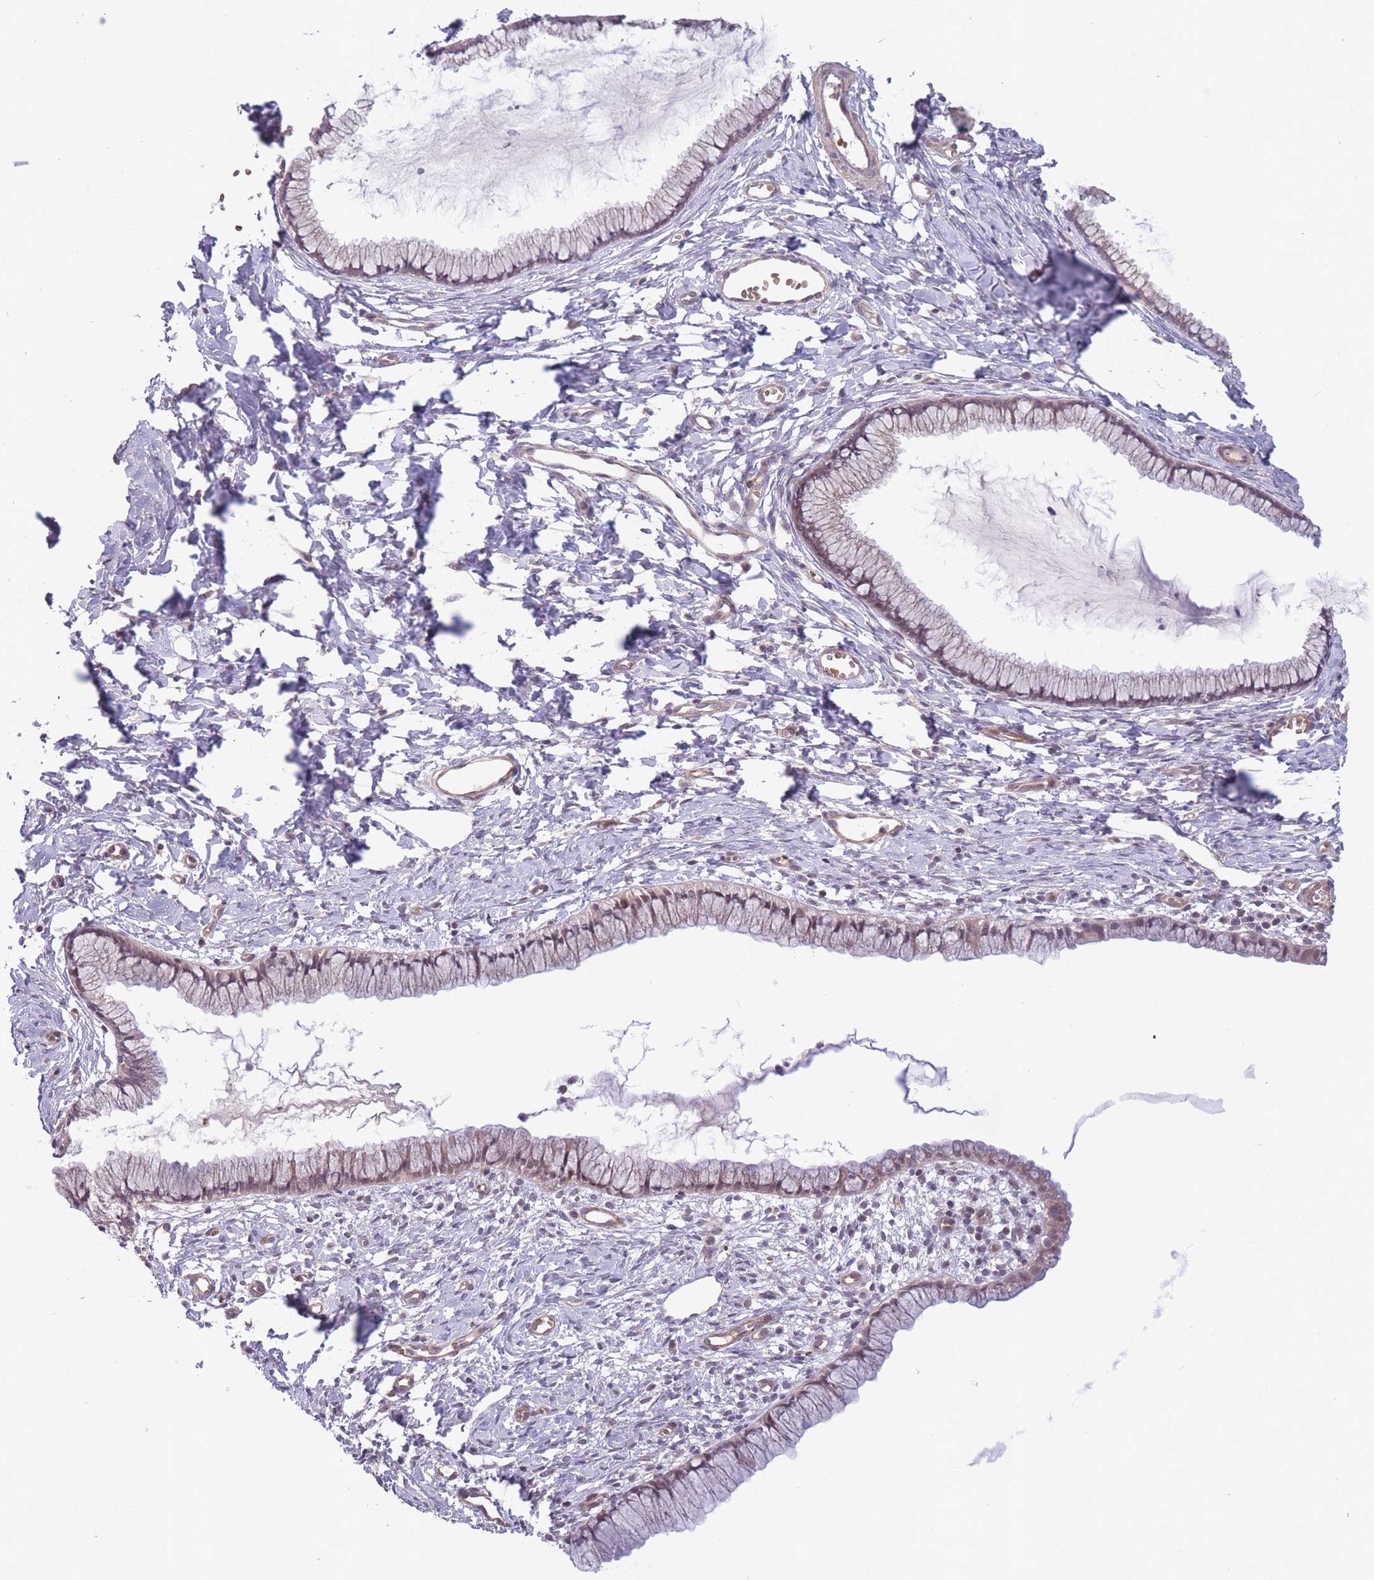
{"staining": {"intensity": "weak", "quantity": "25%-75%", "location": "cytoplasmic/membranous"}, "tissue": "cervix", "cell_type": "Glandular cells", "image_type": "normal", "snomed": [{"axis": "morphology", "description": "Normal tissue, NOS"}, {"axis": "topography", "description": "Cervix"}], "caption": "A low amount of weak cytoplasmic/membranous staining is appreciated in about 25%-75% of glandular cells in unremarkable cervix.", "gene": "FUT3", "patient": {"sex": "female", "age": 40}}